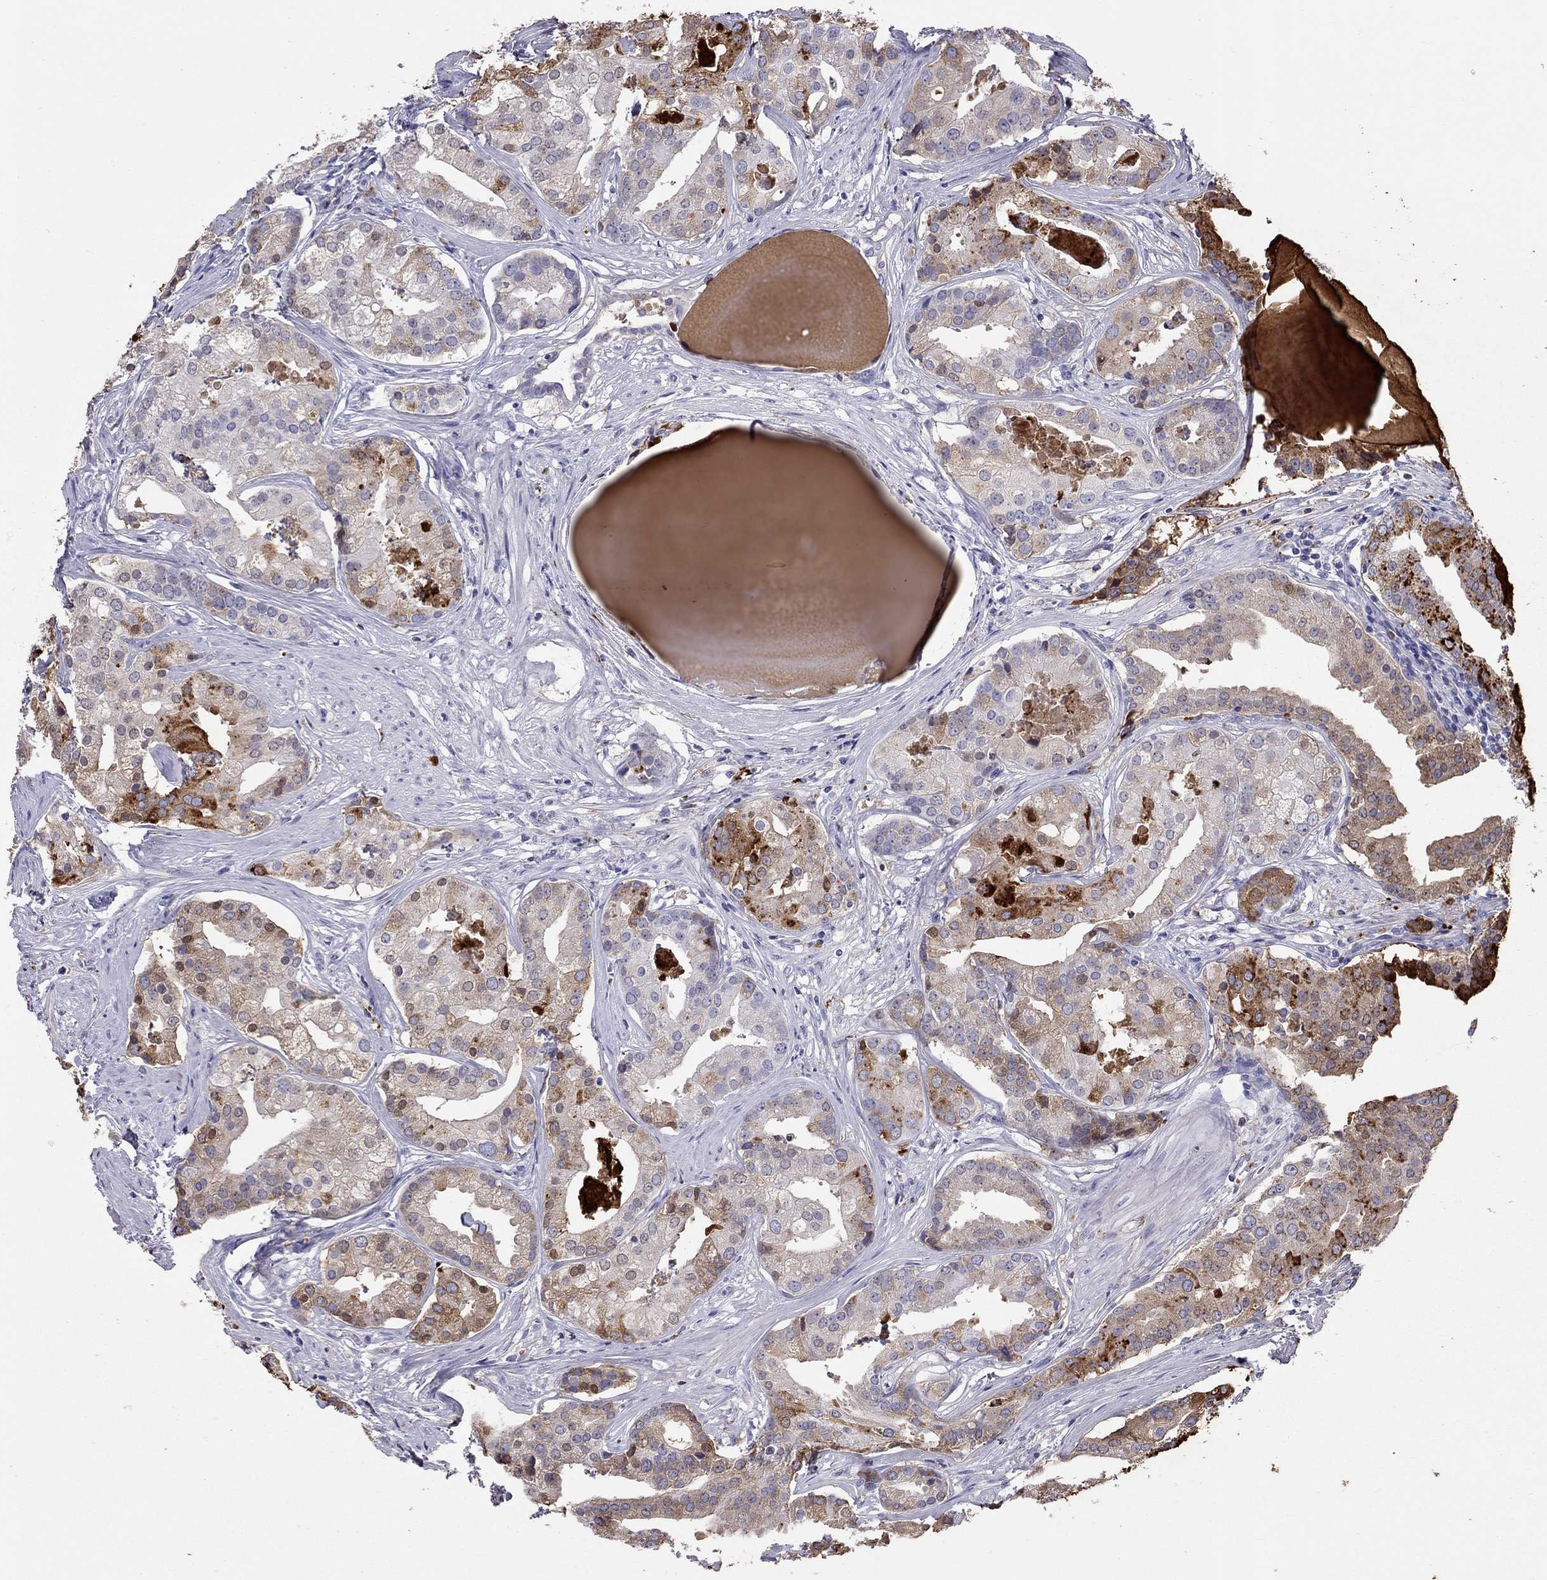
{"staining": {"intensity": "moderate", "quantity": ">75%", "location": "cytoplasmic/membranous"}, "tissue": "prostate cancer", "cell_type": "Tumor cells", "image_type": "cancer", "snomed": [{"axis": "morphology", "description": "Adenocarcinoma, NOS"}, {"axis": "topography", "description": "Prostate and seminal vesicle, NOS"}, {"axis": "topography", "description": "Prostate"}], "caption": "Immunohistochemical staining of human adenocarcinoma (prostate) reveals medium levels of moderate cytoplasmic/membranous protein positivity in about >75% of tumor cells.", "gene": "SERPINA3", "patient": {"sex": "male", "age": 44}}